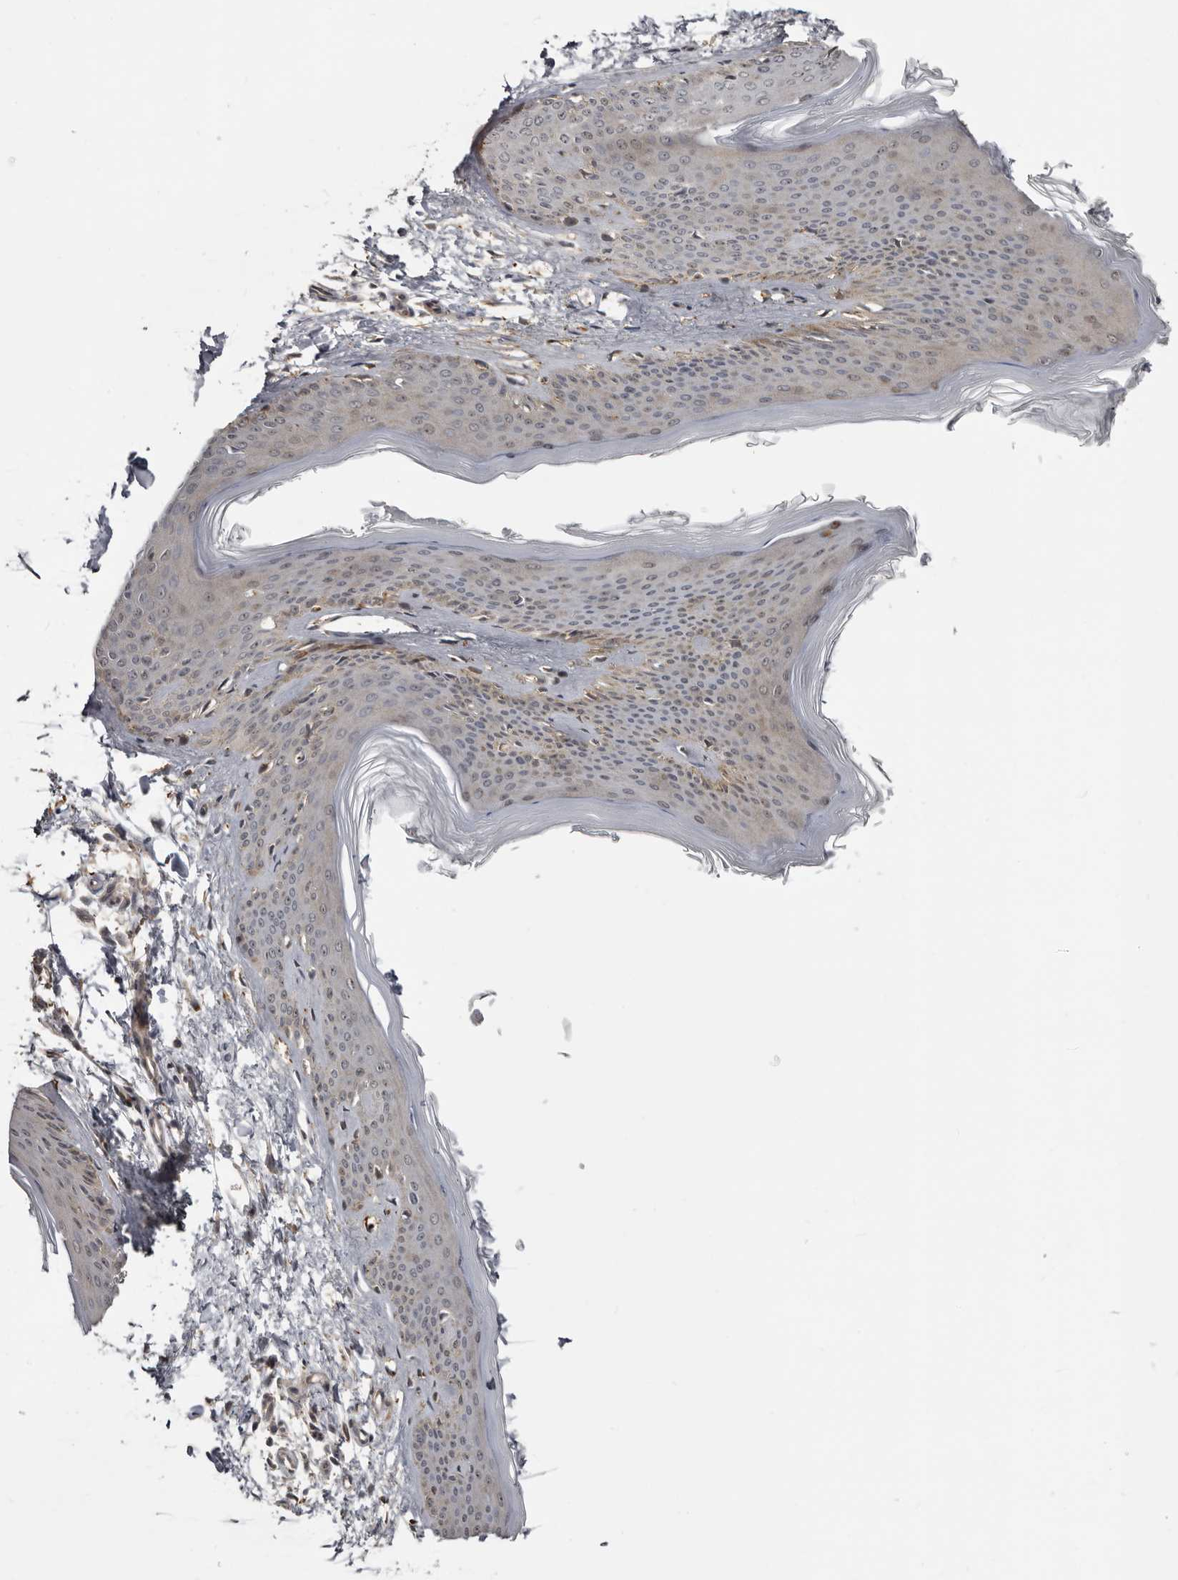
{"staining": {"intensity": "negative", "quantity": "none", "location": "none"}, "tissue": "skin", "cell_type": "Fibroblasts", "image_type": "normal", "snomed": [{"axis": "morphology", "description": "Normal tissue, NOS"}, {"axis": "topography", "description": "Skin"}], "caption": "IHC histopathology image of normal skin stained for a protein (brown), which shows no positivity in fibroblasts.", "gene": "BAD", "patient": {"sex": "female", "age": 27}}